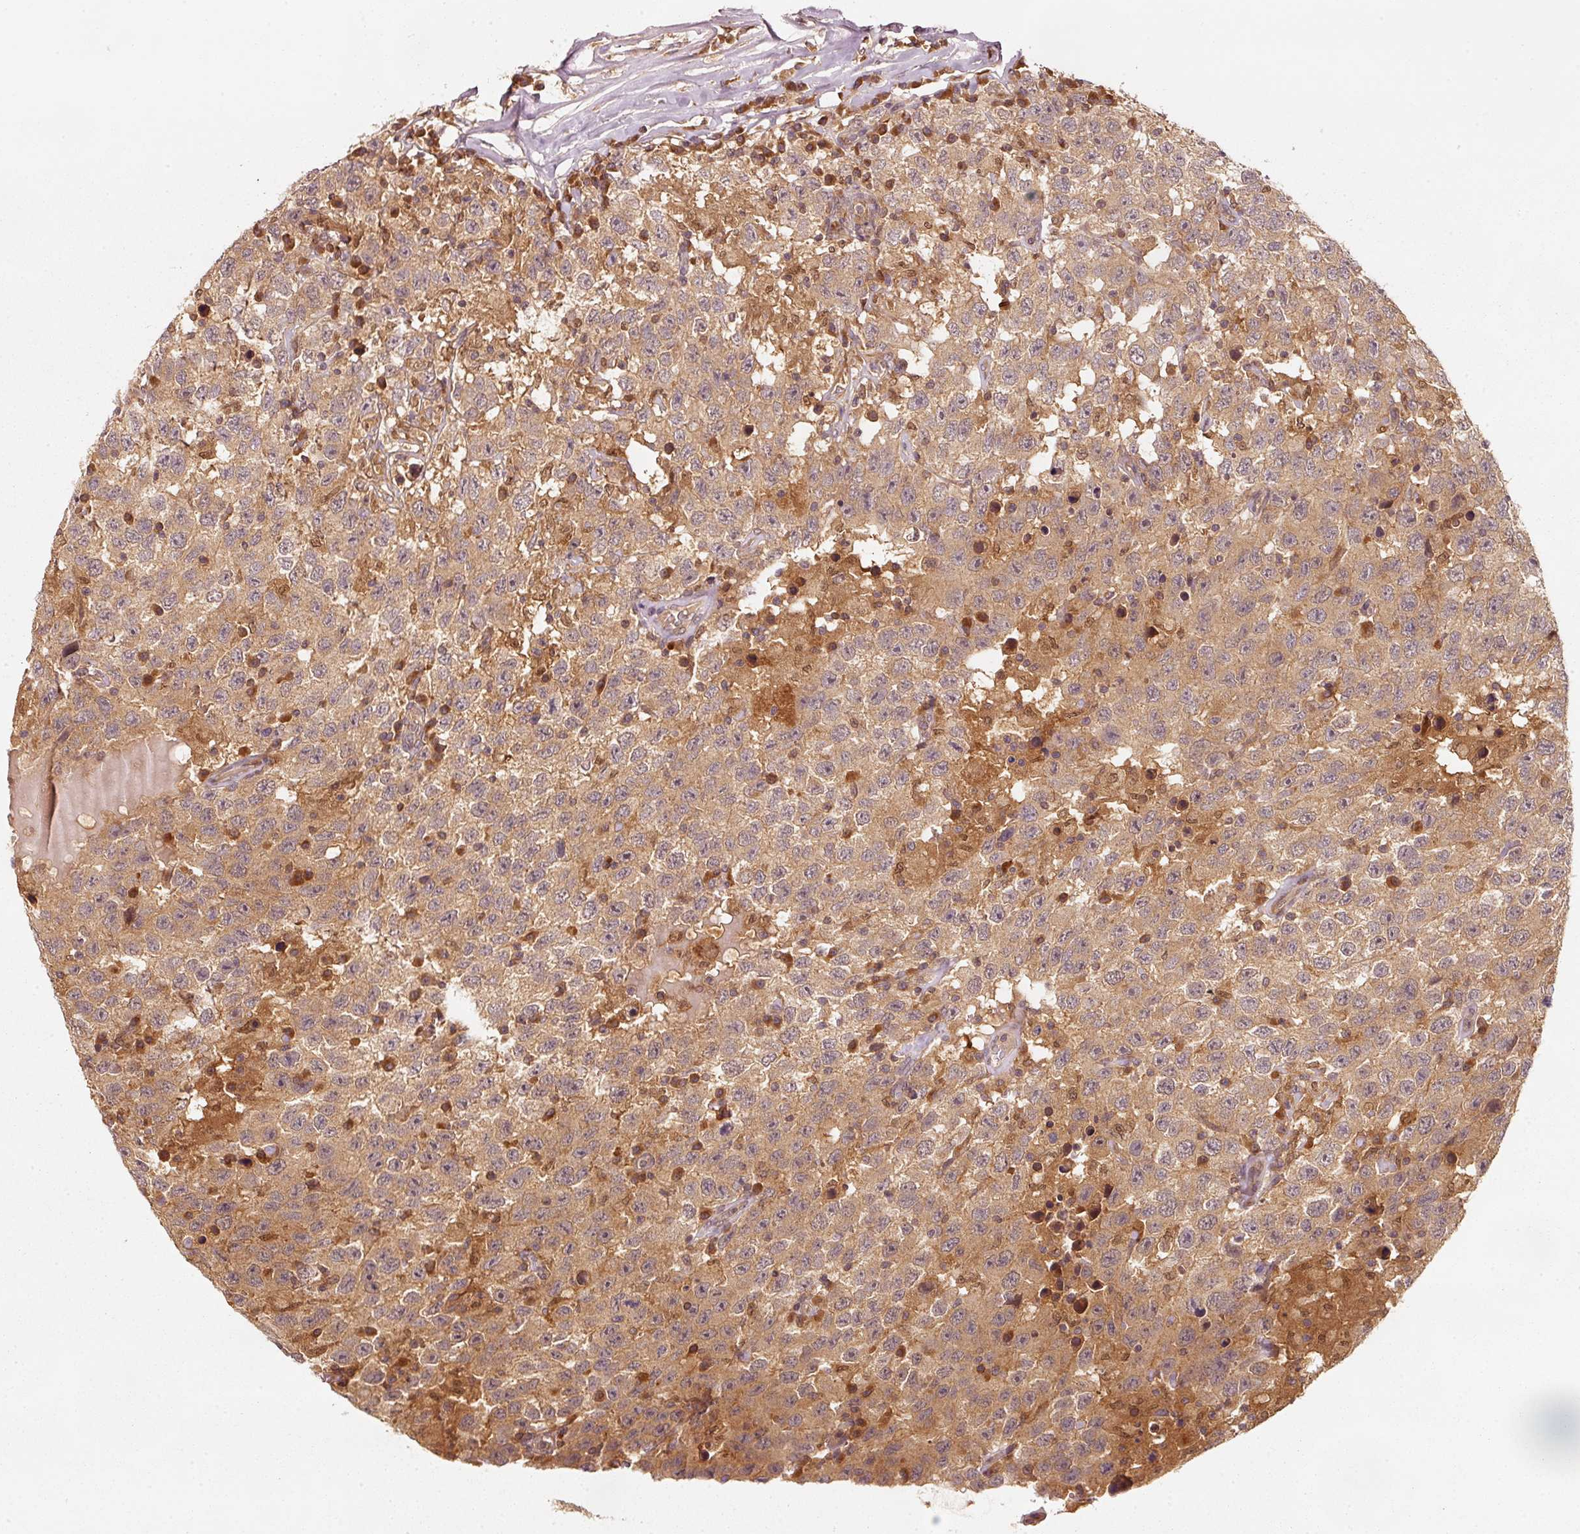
{"staining": {"intensity": "moderate", "quantity": ">75%", "location": "cytoplasmic/membranous"}, "tissue": "testis cancer", "cell_type": "Tumor cells", "image_type": "cancer", "snomed": [{"axis": "morphology", "description": "Seminoma, NOS"}, {"axis": "topography", "description": "Testis"}], "caption": "Seminoma (testis) tissue reveals moderate cytoplasmic/membranous positivity in about >75% of tumor cells, visualized by immunohistochemistry.", "gene": "RRAS2", "patient": {"sex": "male", "age": 41}}